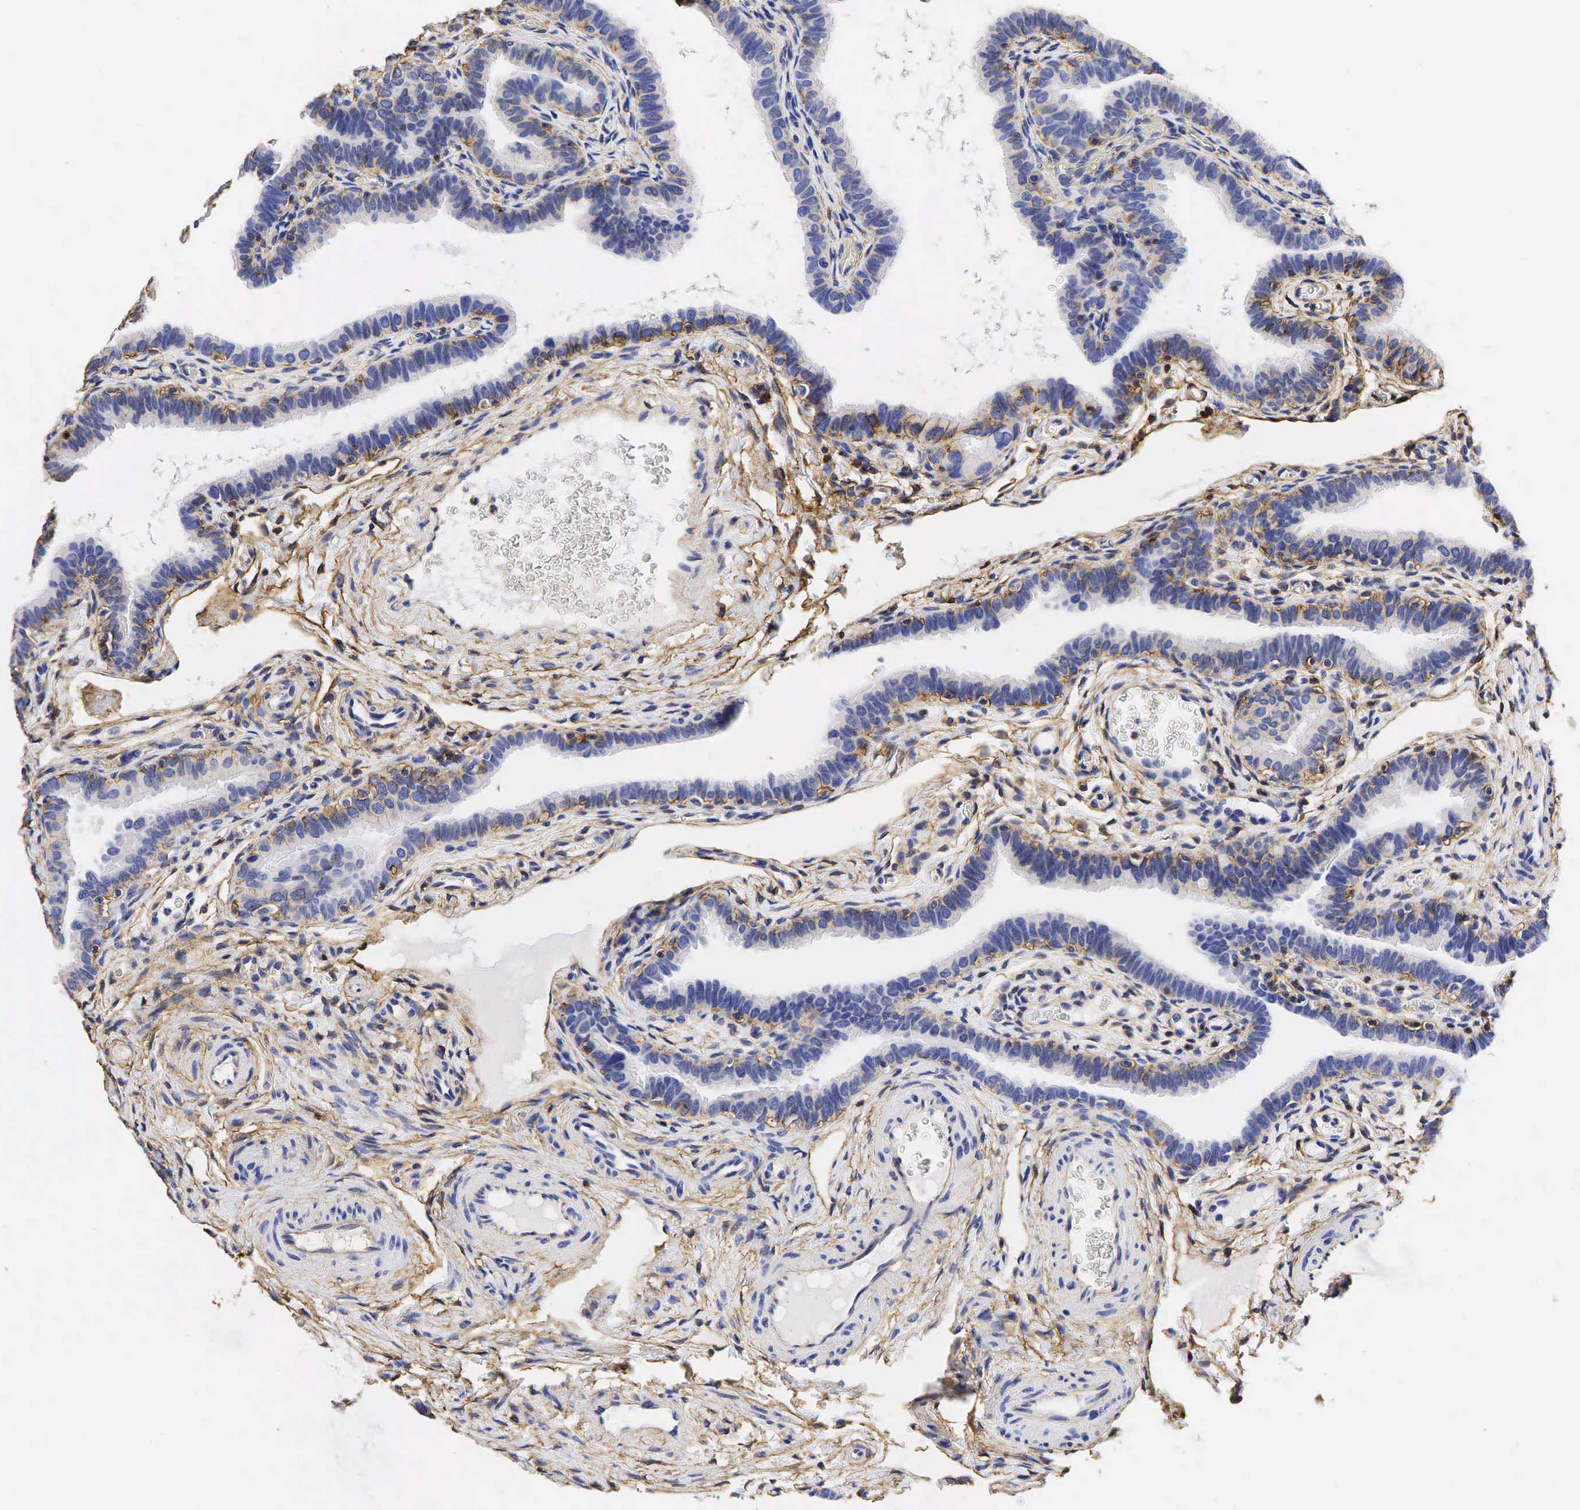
{"staining": {"intensity": "moderate", "quantity": "25%-75%", "location": "cytoplasmic/membranous"}, "tissue": "fallopian tube", "cell_type": "Glandular cells", "image_type": "normal", "snomed": [{"axis": "morphology", "description": "Normal tissue, NOS"}, {"axis": "topography", "description": "Vagina"}, {"axis": "topography", "description": "Fallopian tube"}], "caption": "About 25%-75% of glandular cells in benign human fallopian tube show moderate cytoplasmic/membranous protein staining as visualized by brown immunohistochemical staining.", "gene": "CD99", "patient": {"sex": "female", "age": 38}}